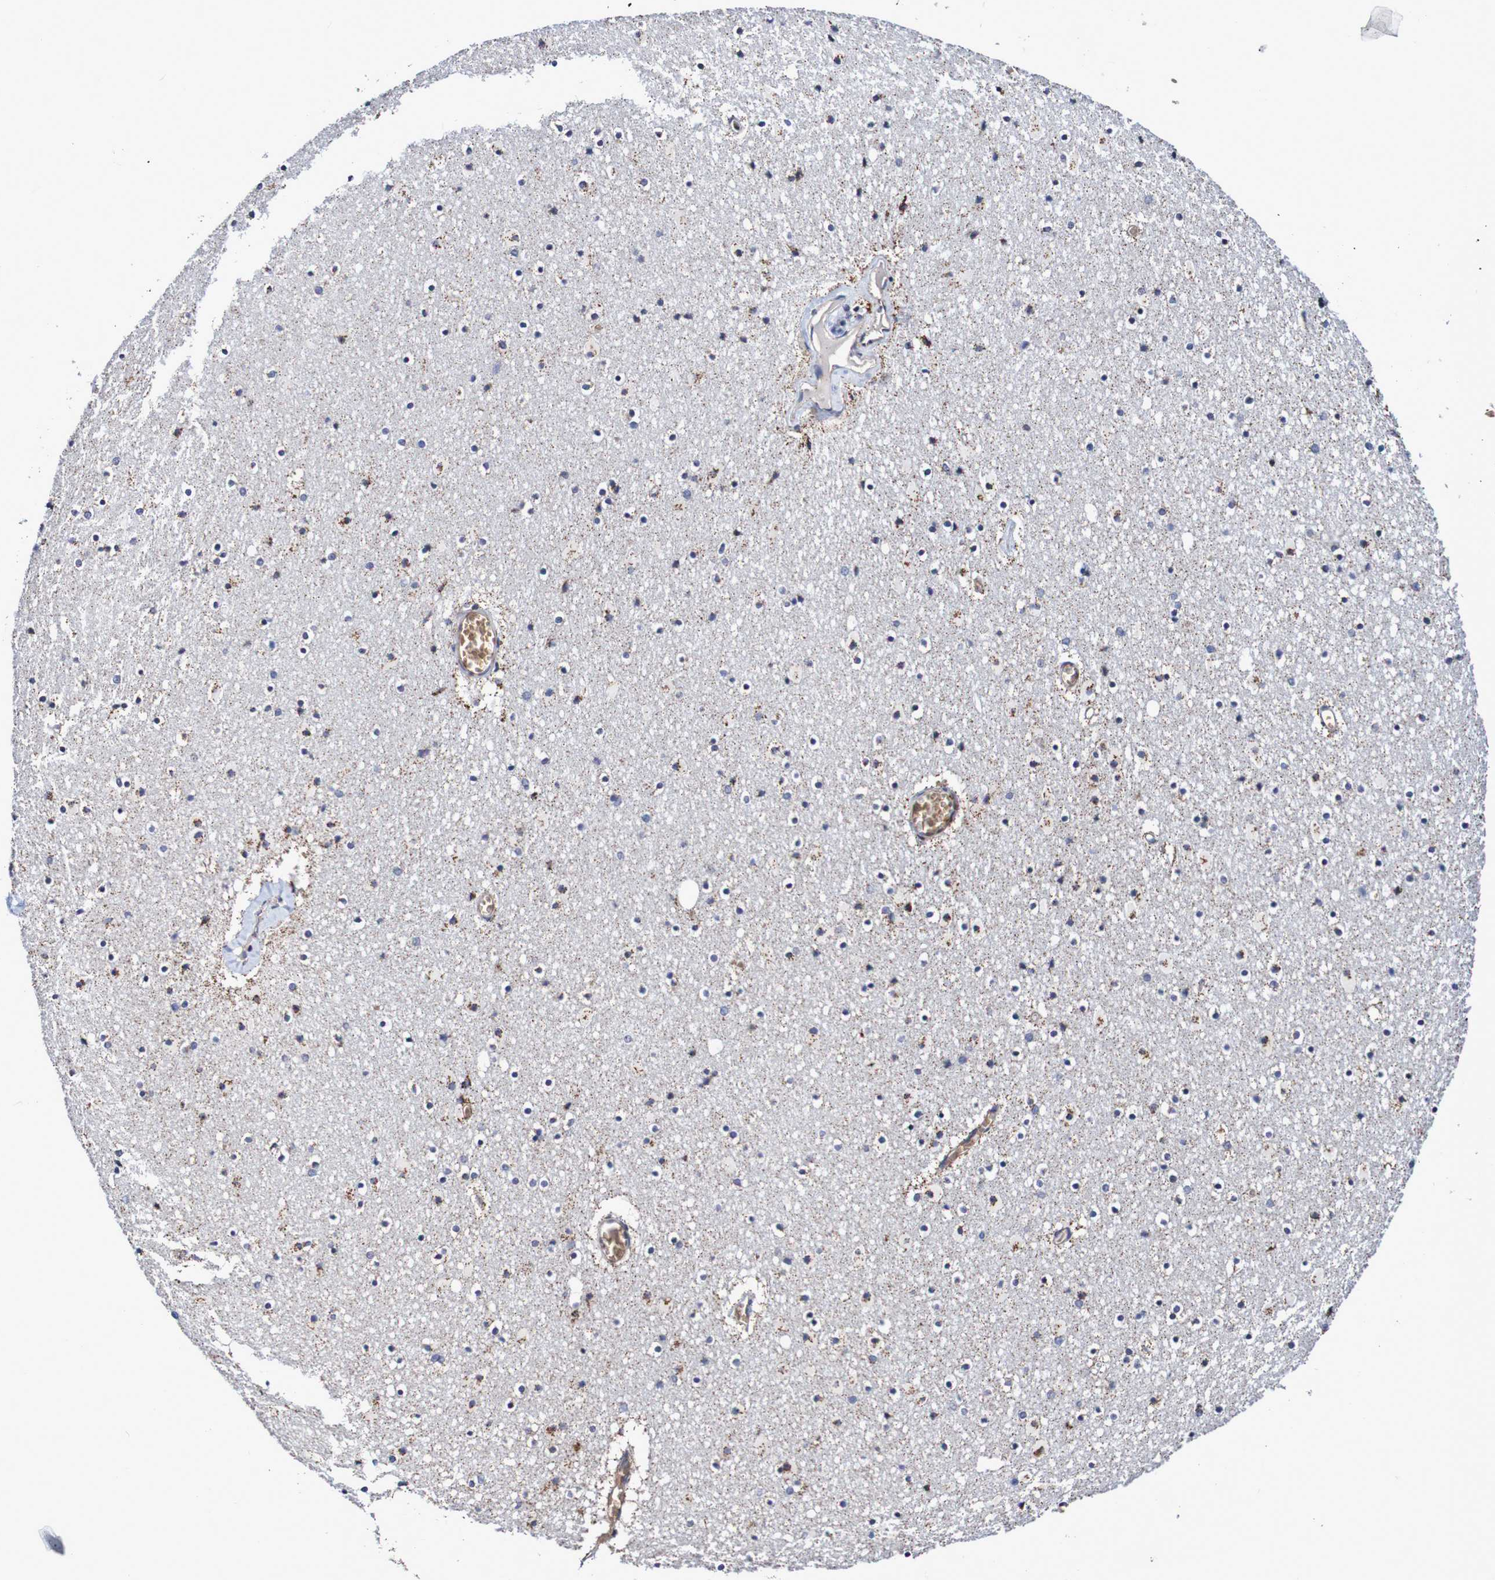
{"staining": {"intensity": "moderate", "quantity": "<25%", "location": "cytoplasmic/membranous"}, "tissue": "caudate", "cell_type": "Glial cells", "image_type": "normal", "snomed": [{"axis": "morphology", "description": "Normal tissue, NOS"}, {"axis": "topography", "description": "Lateral ventricle wall"}], "caption": "Immunohistochemical staining of unremarkable caudate displays moderate cytoplasmic/membranous protein staining in about <25% of glial cells. (DAB (3,3'-diaminobenzidine) = brown stain, brightfield microscopy at high magnification).", "gene": "WNT4", "patient": {"sex": "male", "age": 45}}